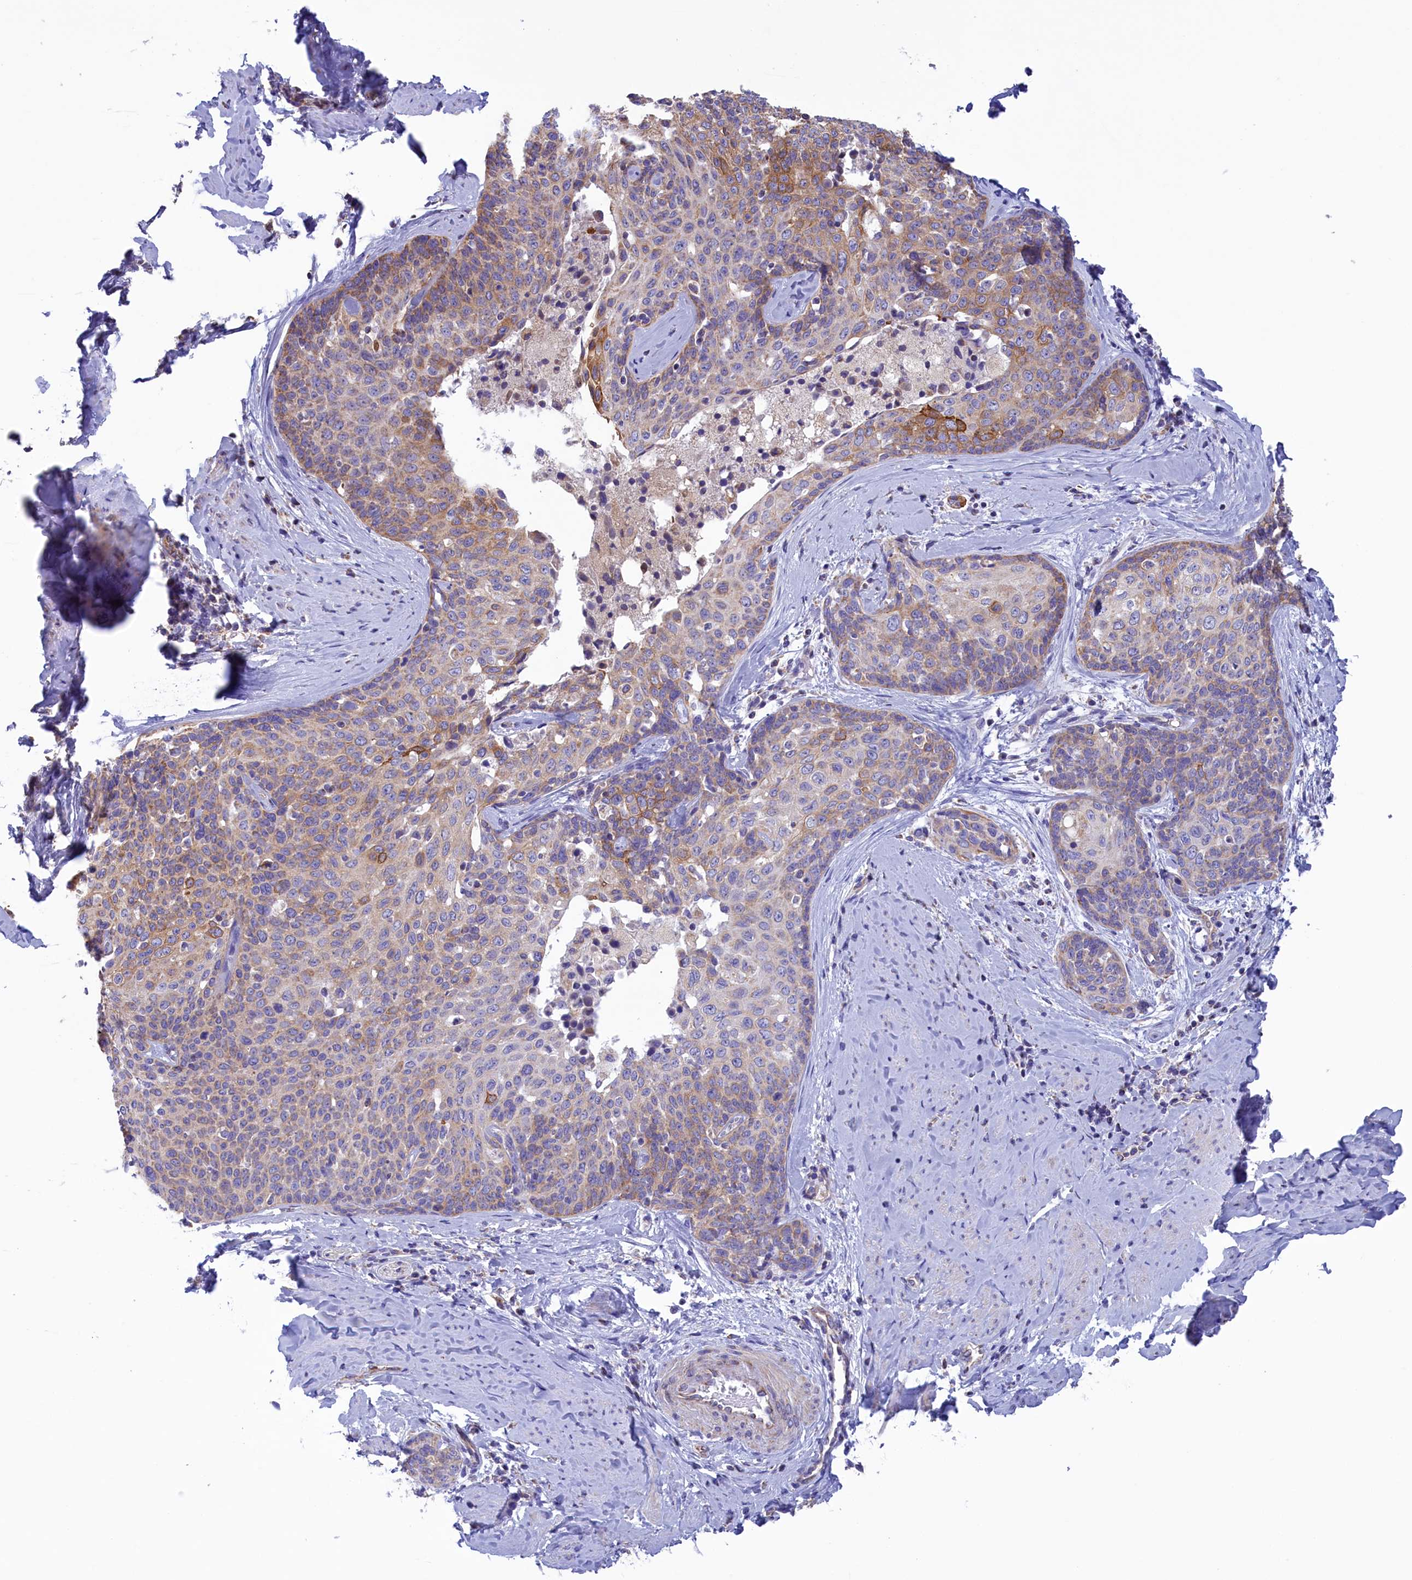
{"staining": {"intensity": "moderate", "quantity": "<25%", "location": "cytoplasmic/membranous"}, "tissue": "cervical cancer", "cell_type": "Tumor cells", "image_type": "cancer", "snomed": [{"axis": "morphology", "description": "Squamous cell carcinoma, NOS"}, {"axis": "topography", "description": "Cervix"}], "caption": "Tumor cells demonstrate low levels of moderate cytoplasmic/membranous staining in about <25% of cells in cervical squamous cell carcinoma.", "gene": "GATB", "patient": {"sex": "female", "age": 50}}